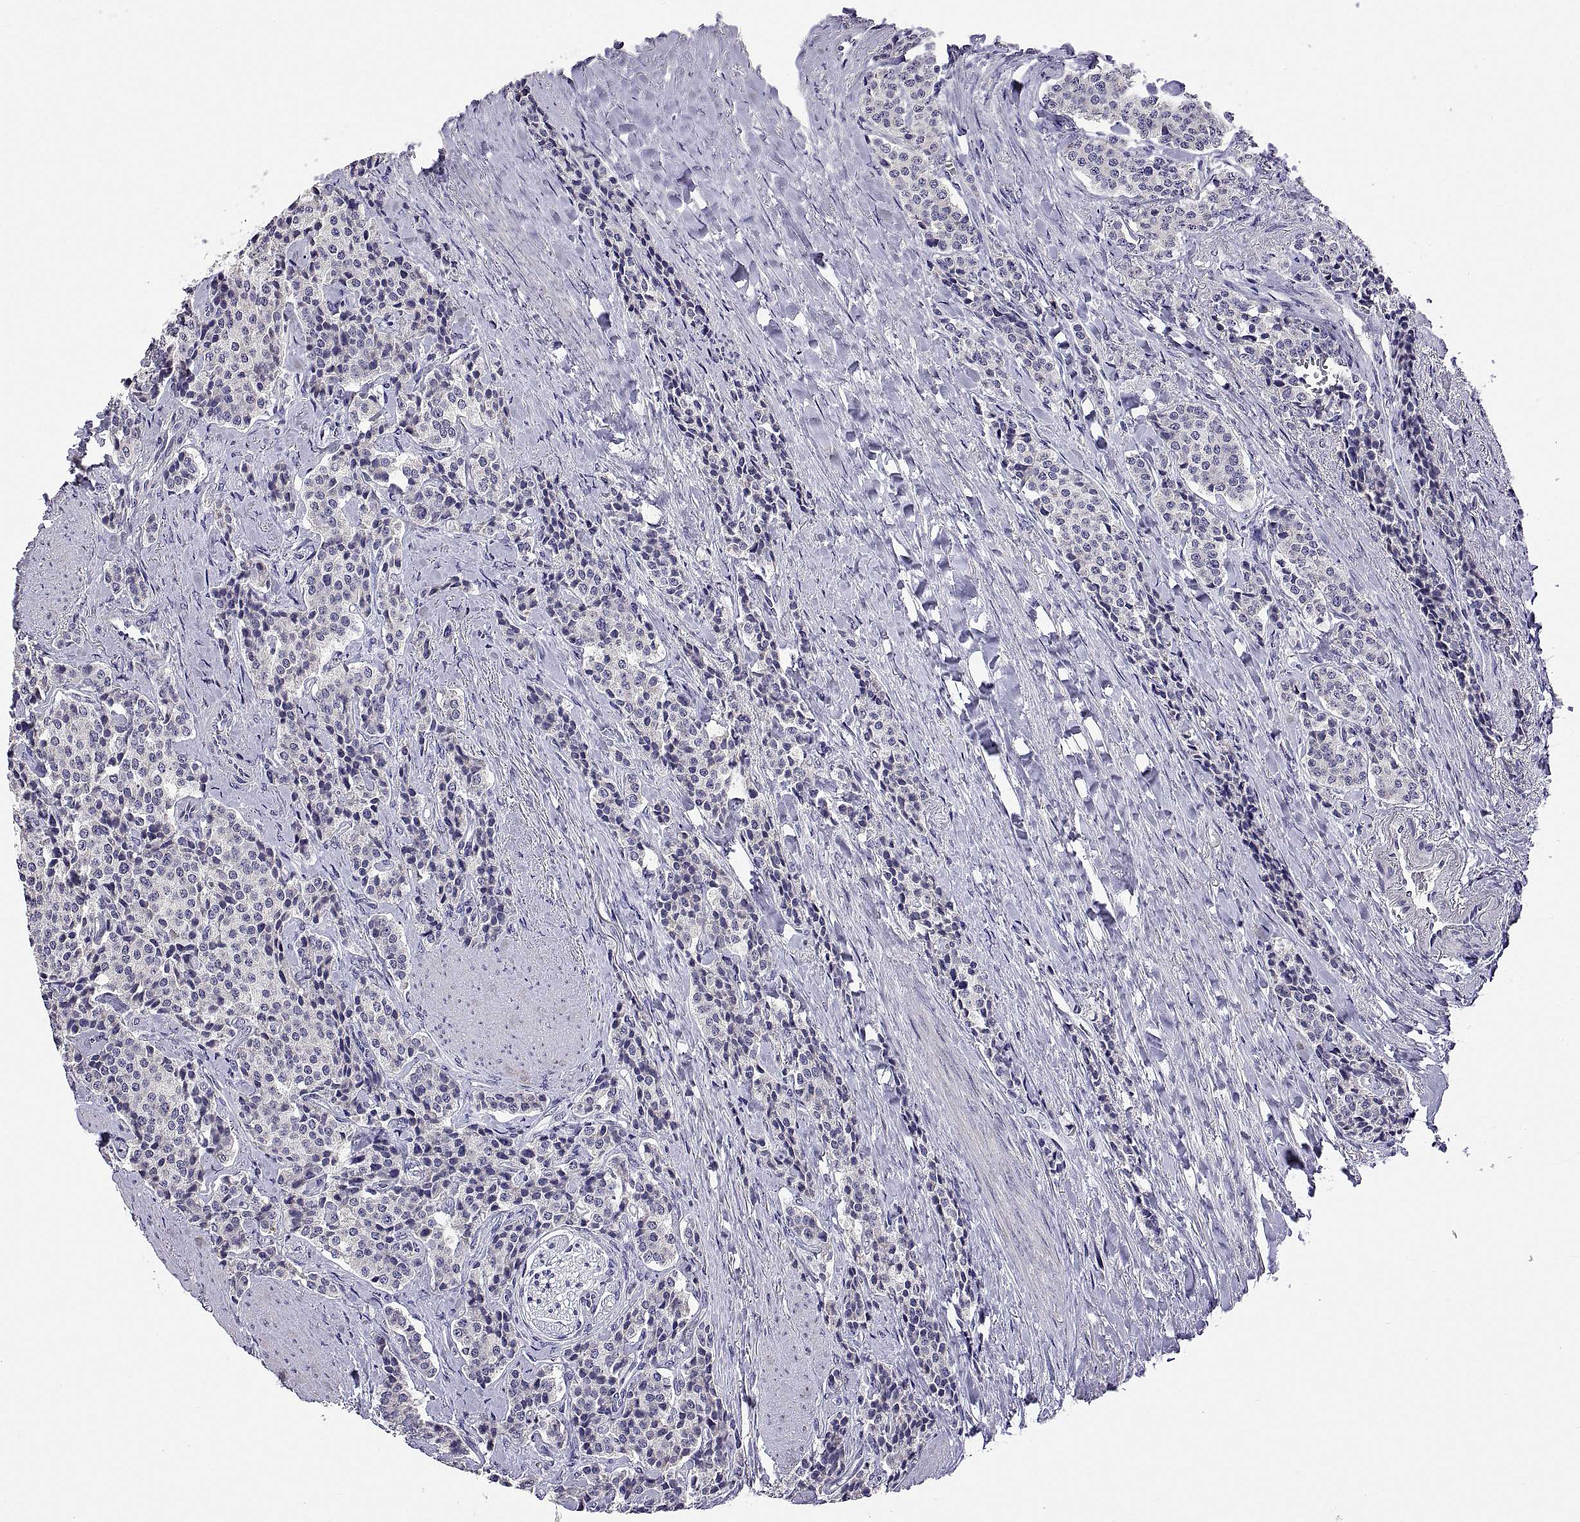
{"staining": {"intensity": "negative", "quantity": "none", "location": "none"}, "tissue": "carcinoid", "cell_type": "Tumor cells", "image_type": "cancer", "snomed": [{"axis": "morphology", "description": "Carcinoid, malignant, NOS"}, {"axis": "topography", "description": "Small intestine"}], "caption": "Tumor cells show no significant staining in carcinoid.", "gene": "MS4A1", "patient": {"sex": "female", "age": 58}}